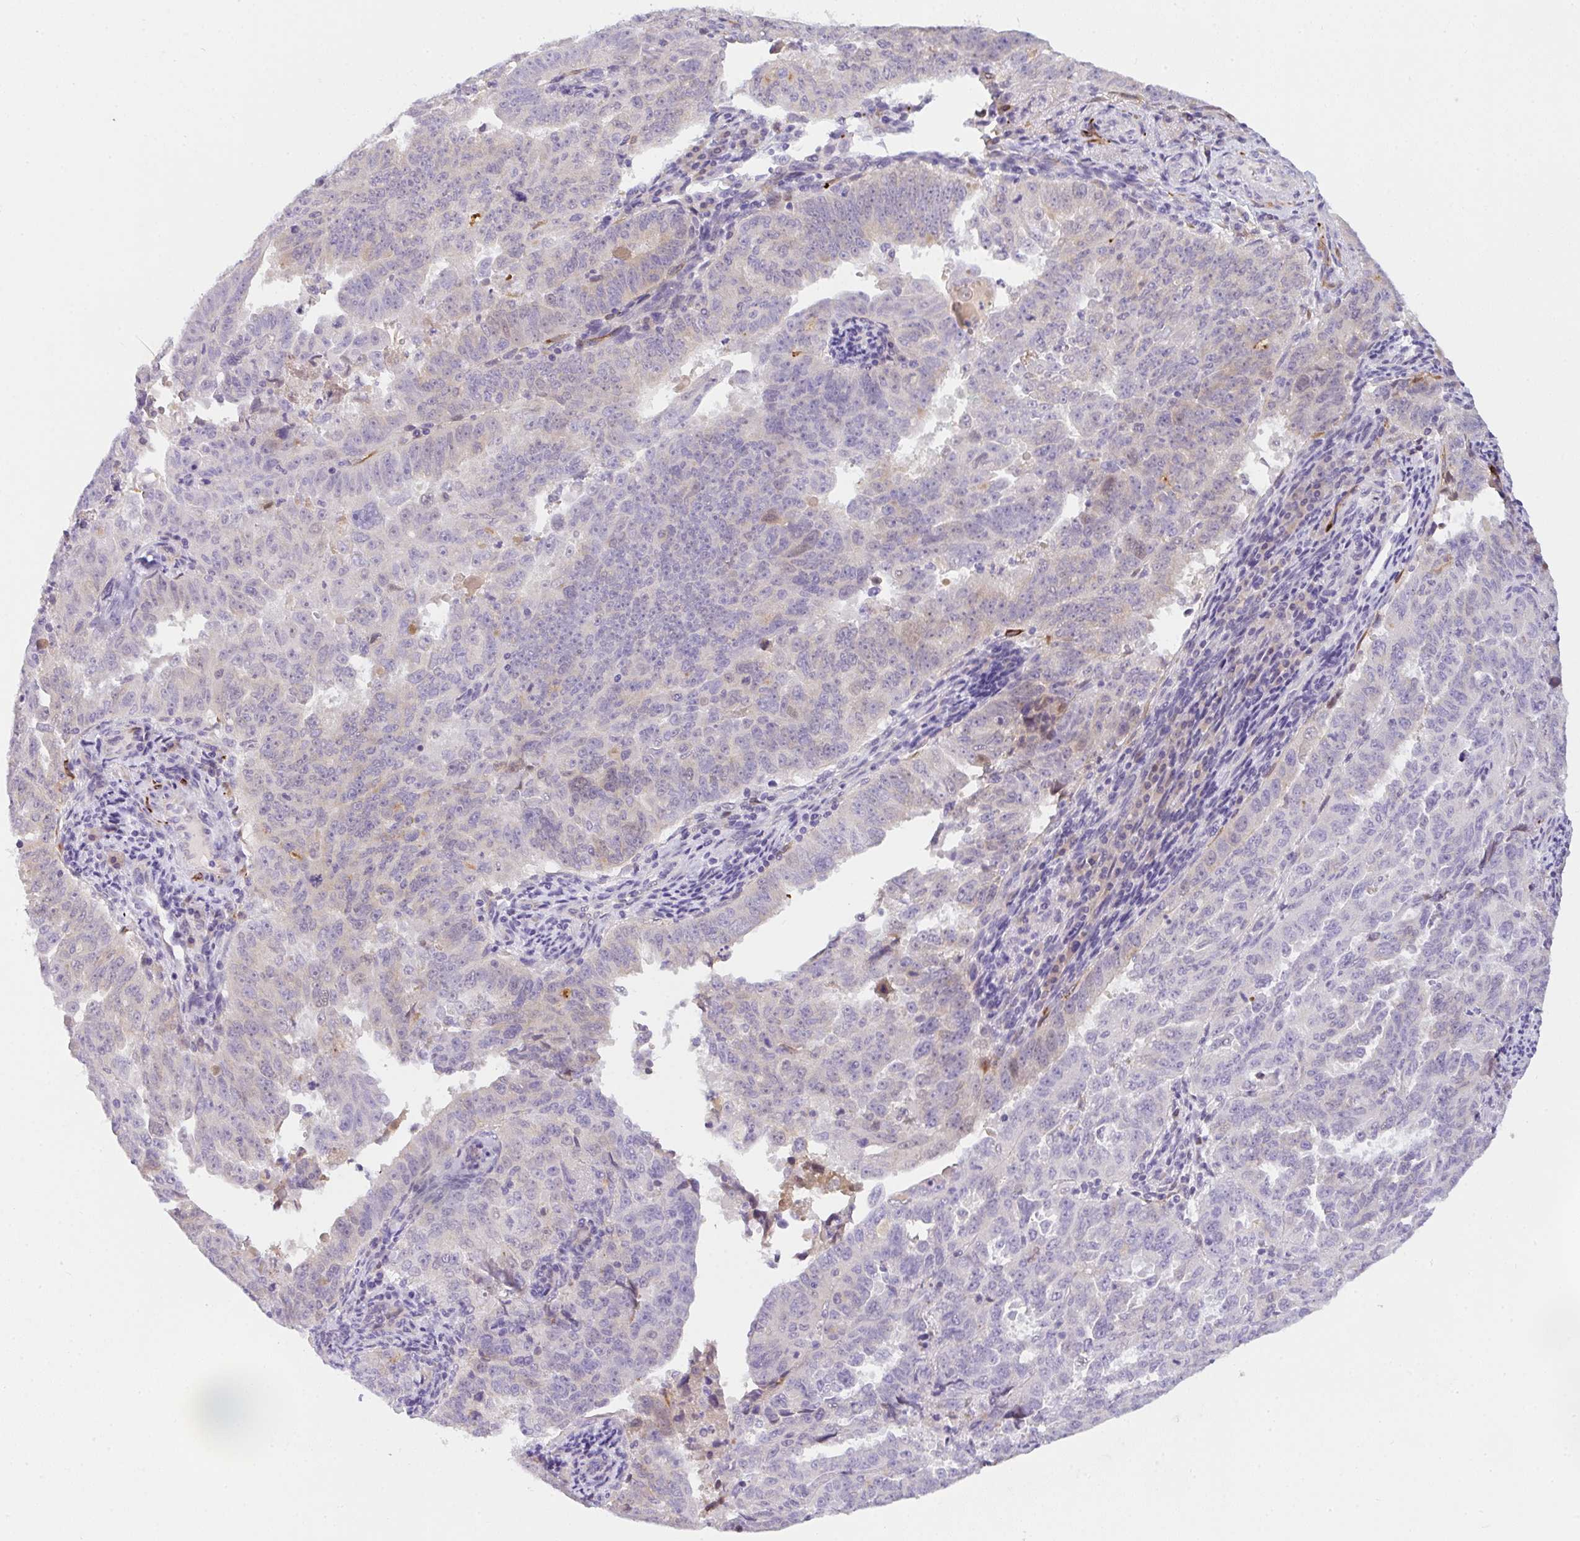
{"staining": {"intensity": "weak", "quantity": "<25%", "location": "cytoplasmic/membranous"}, "tissue": "endometrial cancer", "cell_type": "Tumor cells", "image_type": "cancer", "snomed": [{"axis": "morphology", "description": "Adenocarcinoma, NOS"}, {"axis": "topography", "description": "Endometrium"}], "caption": "The photomicrograph exhibits no significant positivity in tumor cells of endometrial cancer. (Brightfield microscopy of DAB immunohistochemistry at high magnification).", "gene": "COX7B", "patient": {"sex": "female", "age": 65}}